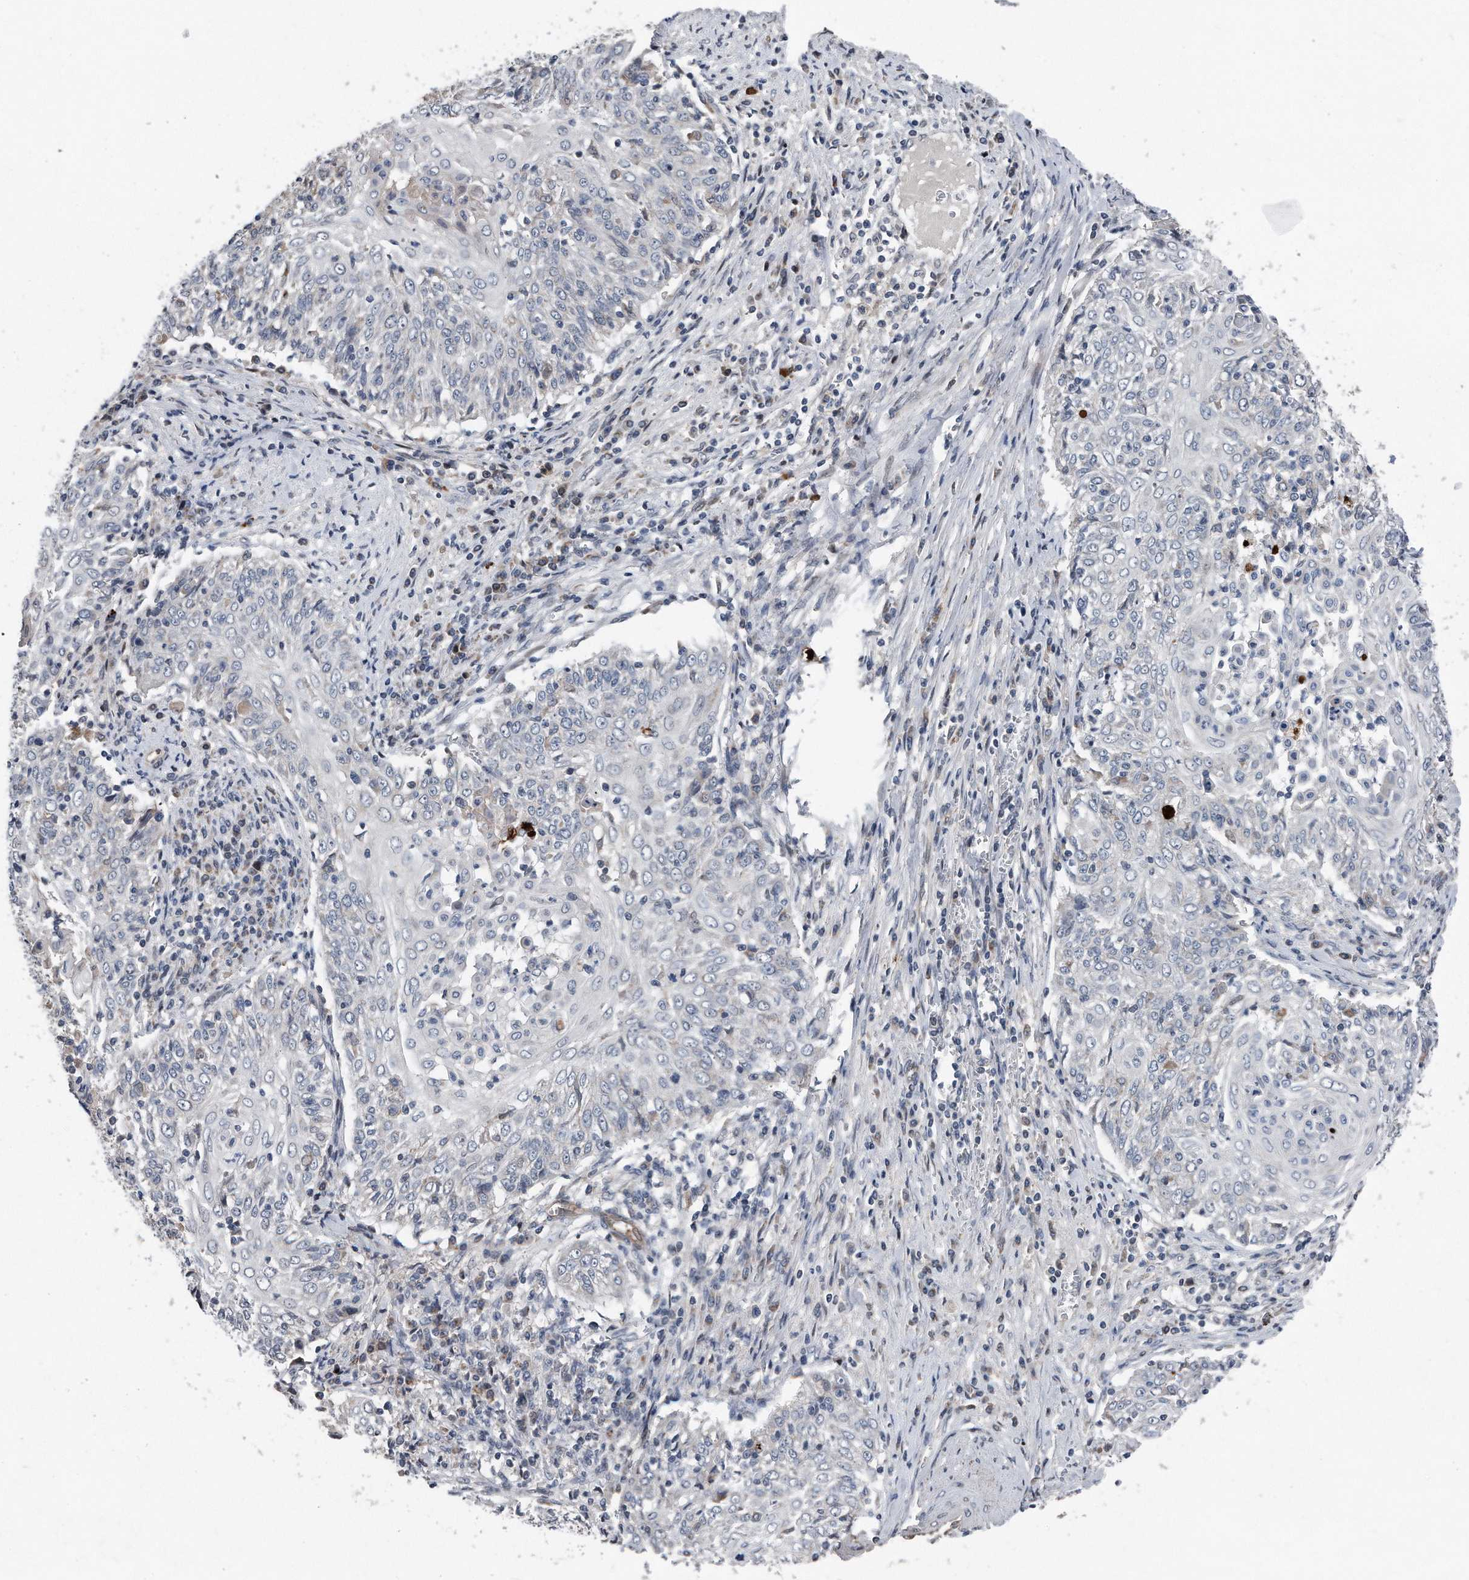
{"staining": {"intensity": "negative", "quantity": "none", "location": "none"}, "tissue": "cervical cancer", "cell_type": "Tumor cells", "image_type": "cancer", "snomed": [{"axis": "morphology", "description": "Squamous cell carcinoma, NOS"}, {"axis": "topography", "description": "Cervix"}], "caption": "An immunohistochemistry micrograph of cervical cancer is shown. There is no staining in tumor cells of cervical cancer.", "gene": "DST", "patient": {"sex": "female", "age": 48}}